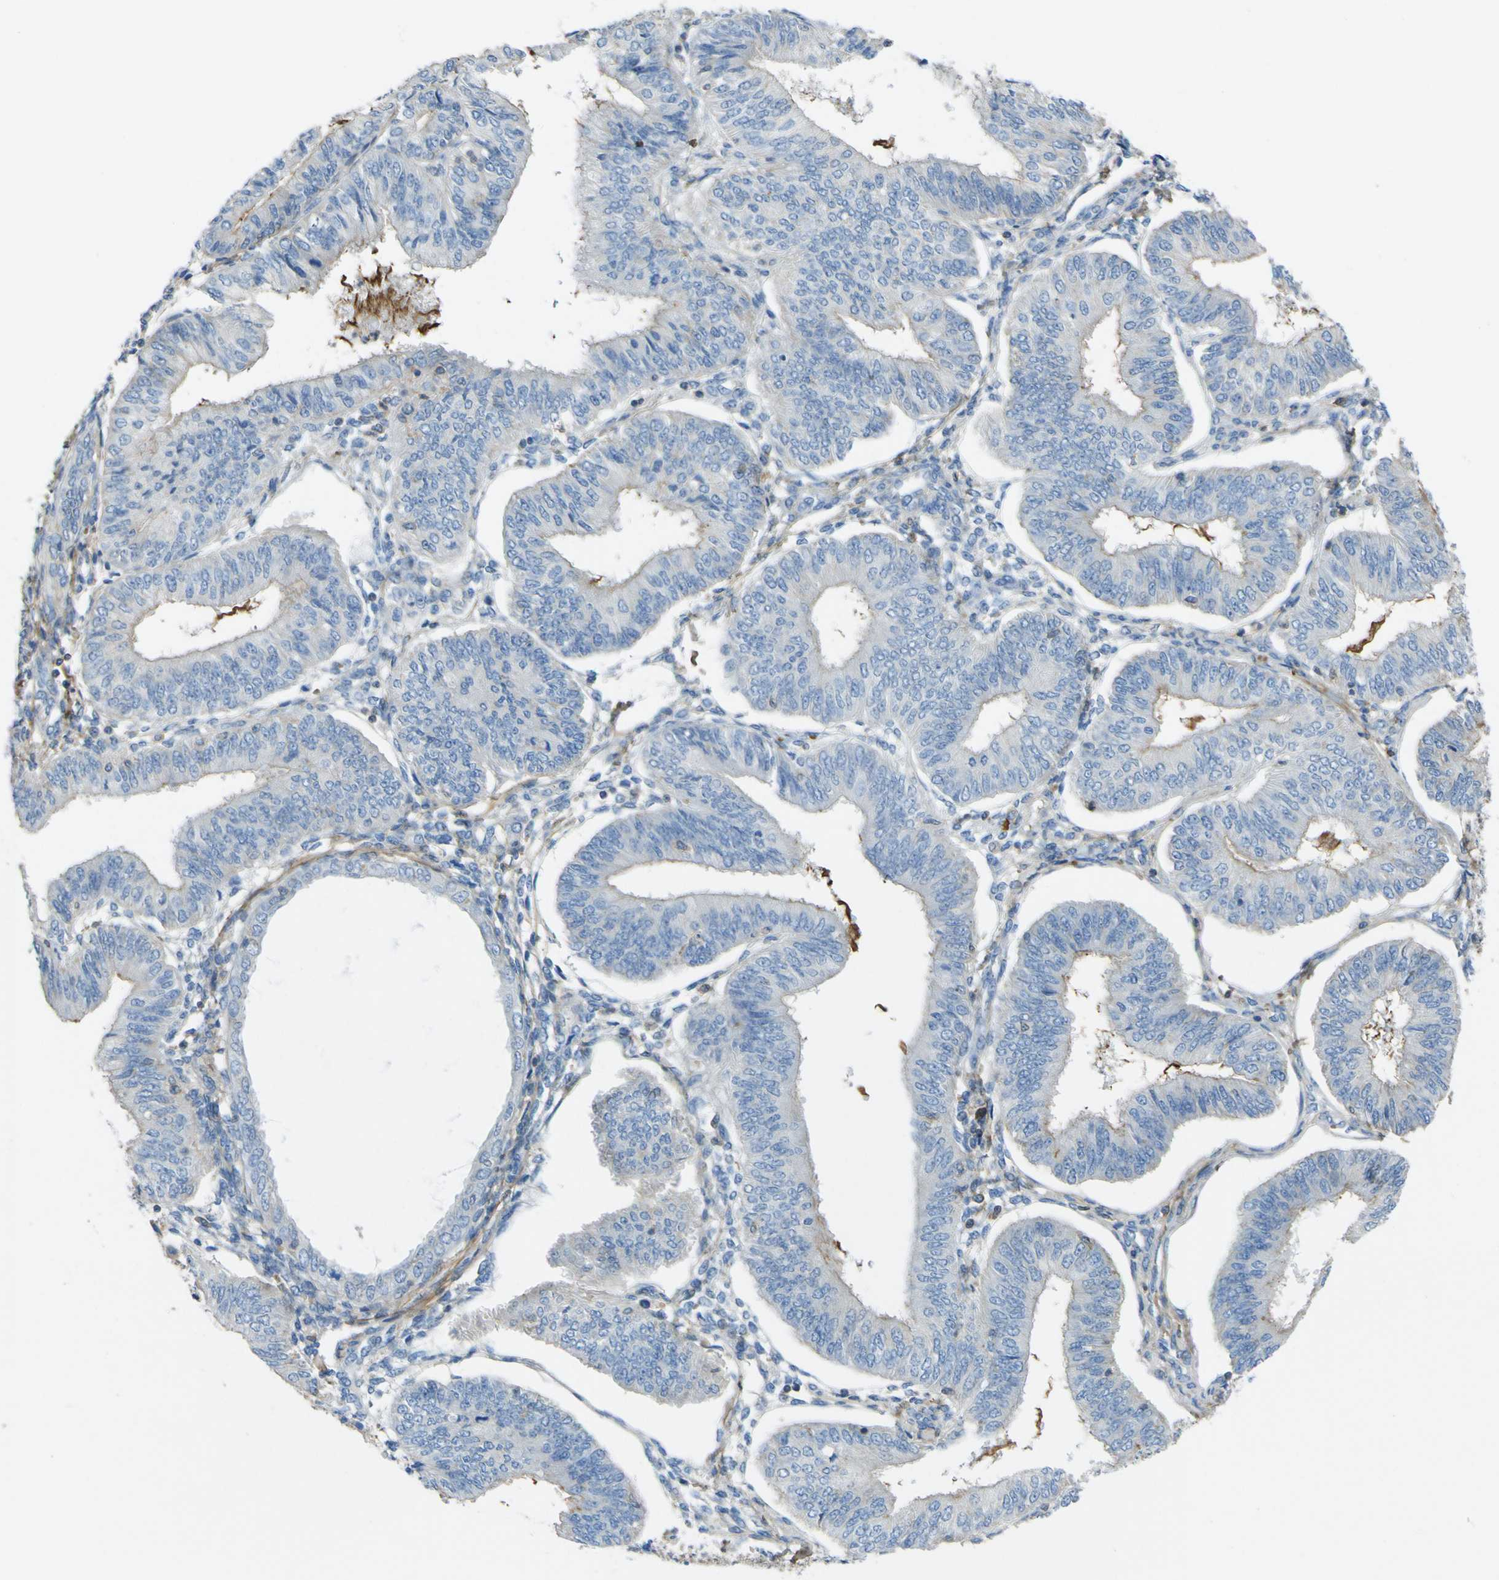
{"staining": {"intensity": "weak", "quantity": "25%-75%", "location": "cytoplasmic/membranous"}, "tissue": "endometrial cancer", "cell_type": "Tumor cells", "image_type": "cancer", "snomed": [{"axis": "morphology", "description": "Adenocarcinoma, NOS"}, {"axis": "topography", "description": "Endometrium"}], "caption": "Protein analysis of endometrial adenocarcinoma tissue shows weak cytoplasmic/membranous expression in approximately 25%-75% of tumor cells.", "gene": "OGN", "patient": {"sex": "female", "age": 58}}